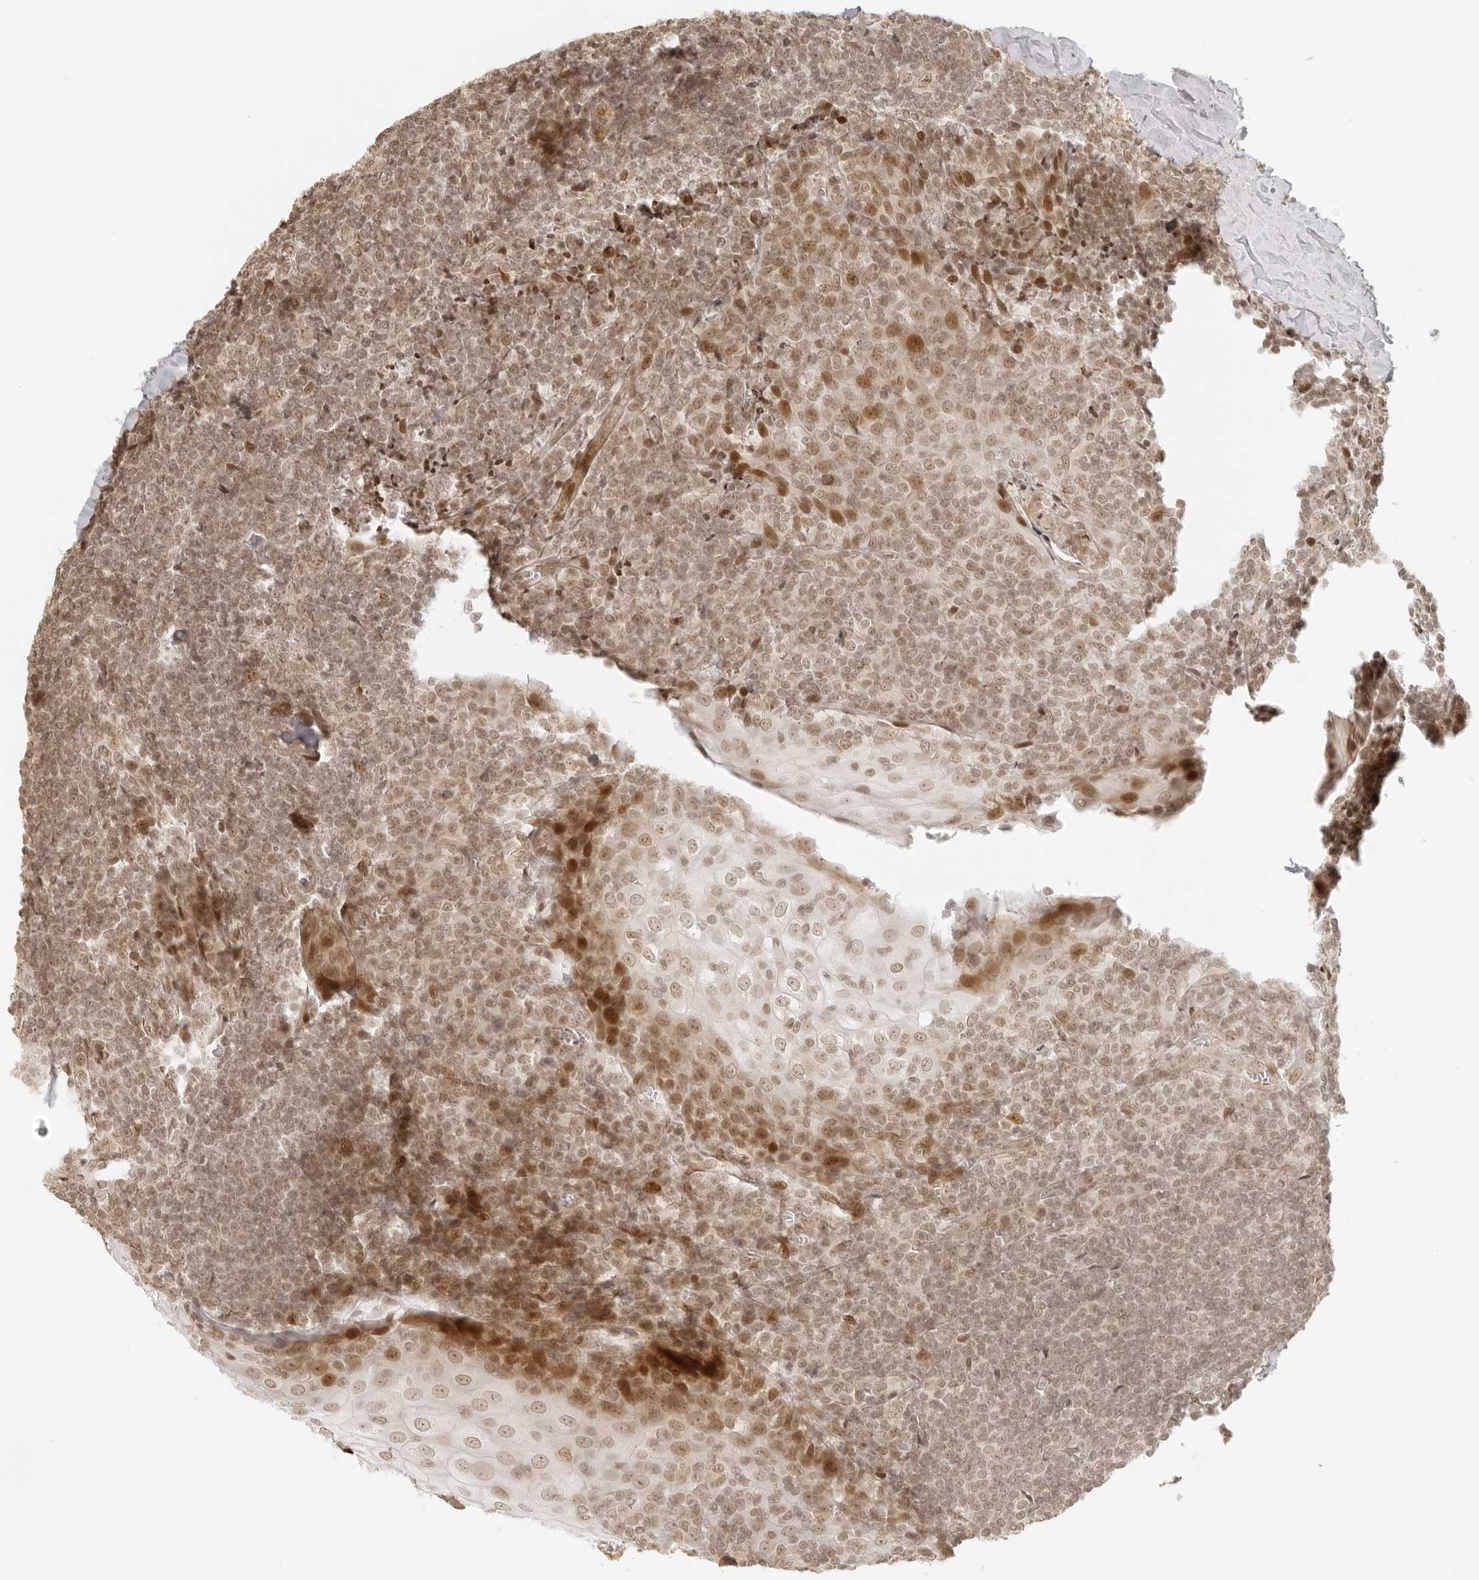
{"staining": {"intensity": "weak", "quantity": ">75%", "location": "nuclear"}, "tissue": "tonsil", "cell_type": "Germinal center cells", "image_type": "normal", "snomed": [{"axis": "morphology", "description": "Normal tissue, NOS"}, {"axis": "topography", "description": "Tonsil"}], "caption": "This is a histology image of immunohistochemistry (IHC) staining of benign tonsil, which shows weak expression in the nuclear of germinal center cells.", "gene": "ZNF407", "patient": {"sex": "male", "age": 37}}